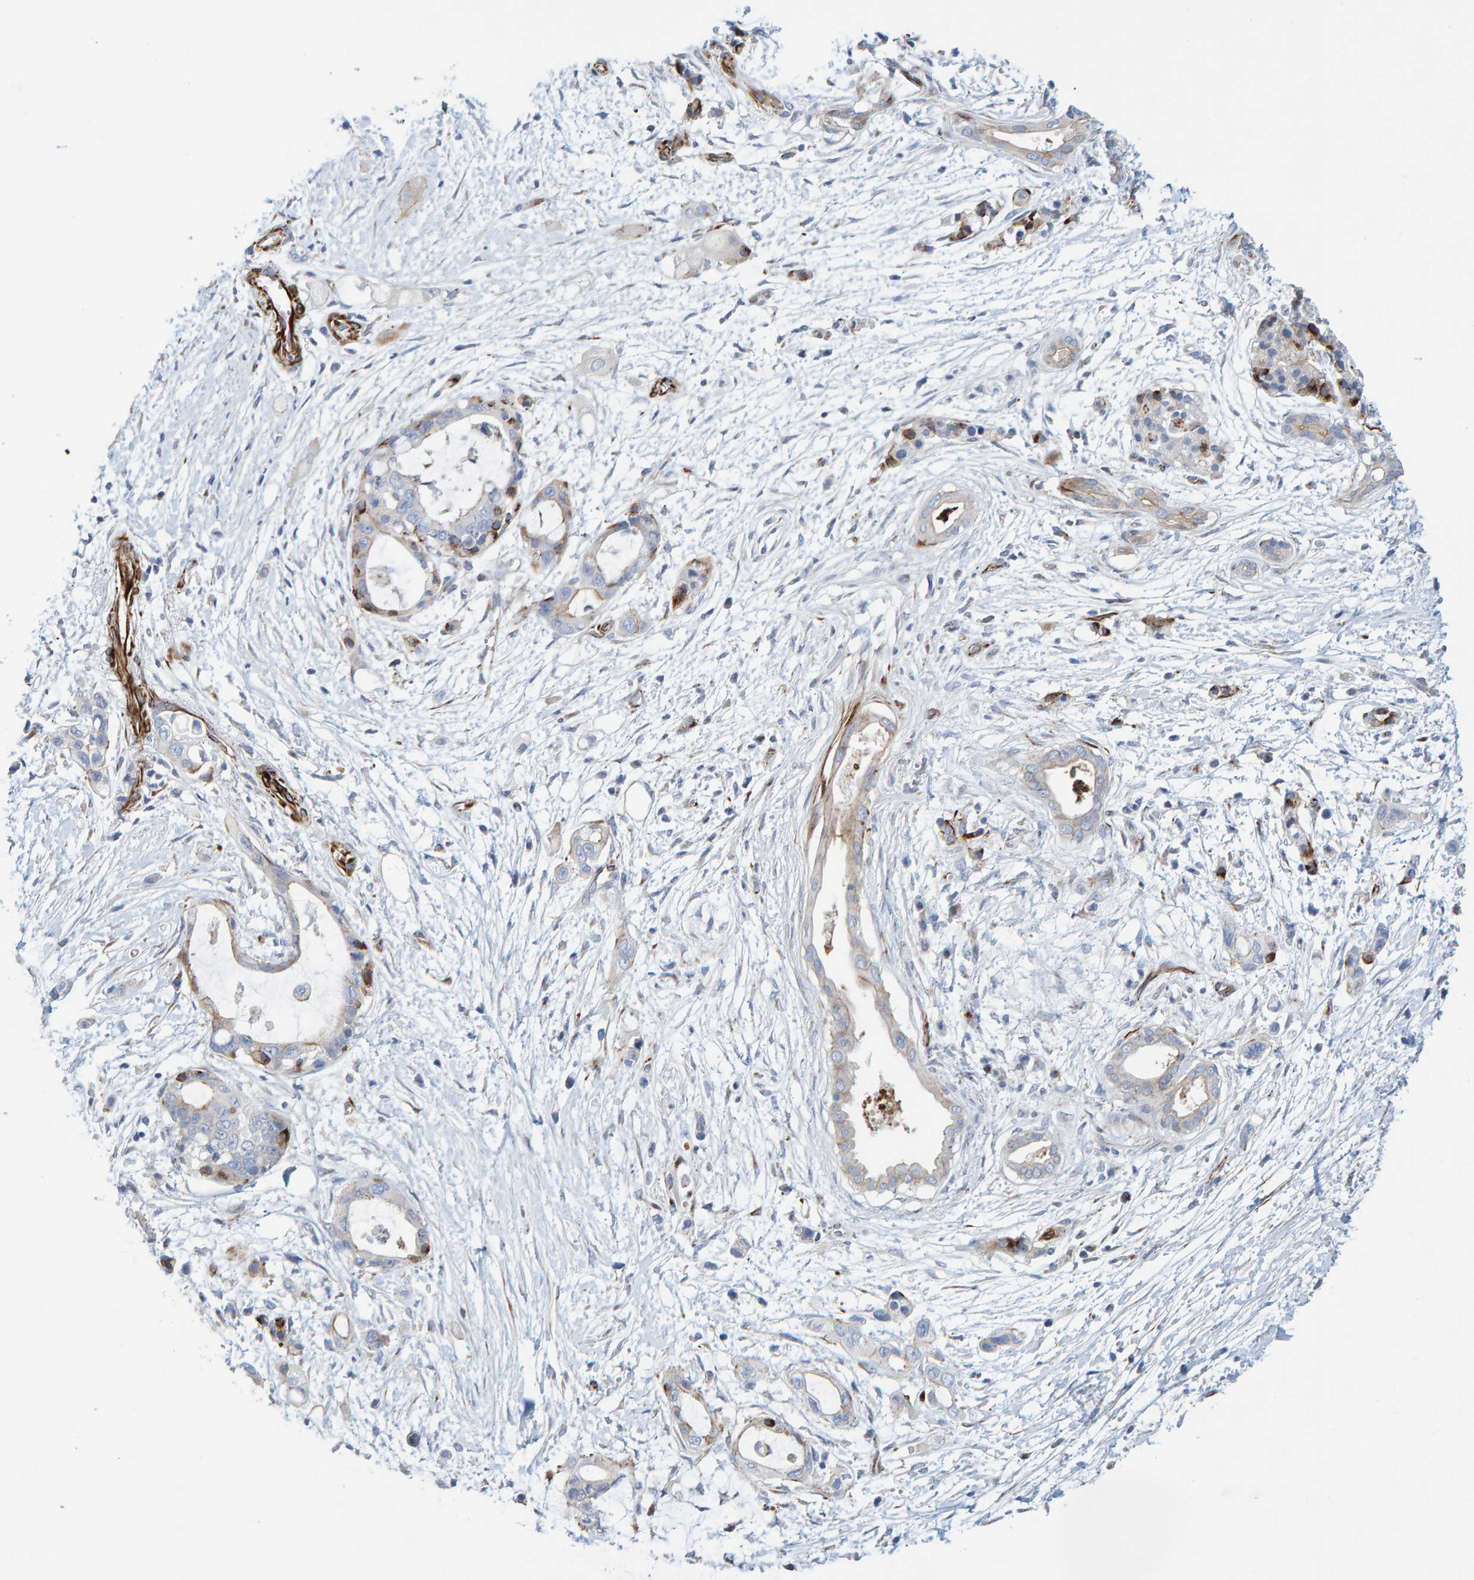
{"staining": {"intensity": "weak", "quantity": "<25%", "location": "cytoplasmic/membranous"}, "tissue": "pancreatic cancer", "cell_type": "Tumor cells", "image_type": "cancer", "snomed": [{"axis": "morphology", "description": "Adenocarcinoma, NOS"}, {"axis": "topography", "description": "Pancreas"}], "caption": "Human pancreatic cancer (adenocarcinoma) stained for a protein using immunohistochemistry (IHC) exhibits no expression in tumor cells.", "gene": "POLG2", "patient": {"sex": "male", "age": 59}}